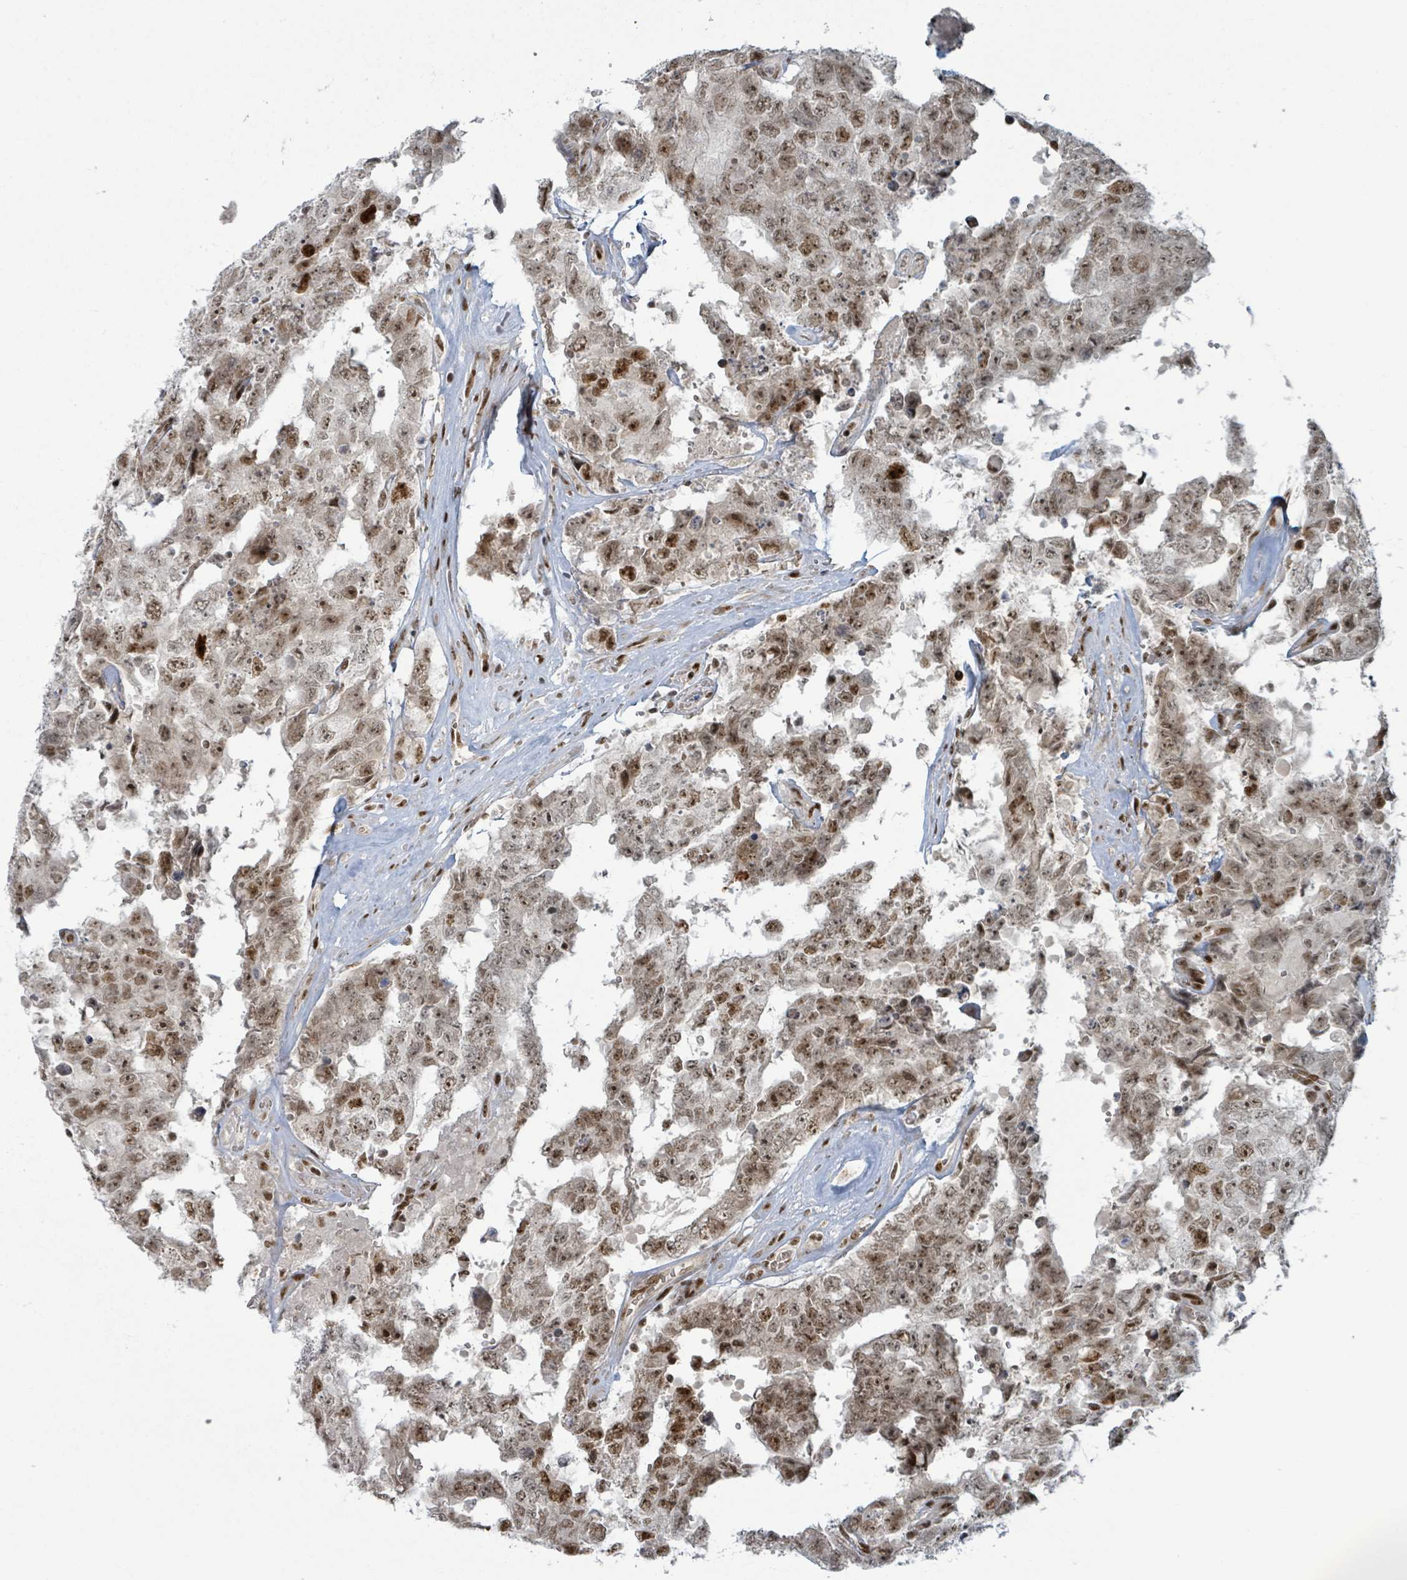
{"staining": {"intensity": "moderate", "quantity": ">75%", "location": "nuclear"}, "tissue": "testis cancer", "cell_type": "Tumor cells", "image_type": "cancer", "snomed": [{"axis": "morphology", "description": "Normal tissue, NOS"}, {"axis": "morphology", "description": "Carcinoma, Embryonal, NOS"}, {"axis": "topography", "description": "Testis"}, {"axis": "topography", "description": "Epididymis"}], "caption": "Human testis embryonal carcinoma stained for a protein (brown) displays moderate nuclear positive expression in approximately >75% of tumor cells.", "gene": "KLF3", "patient": {"sex": "male", "age": 25}}